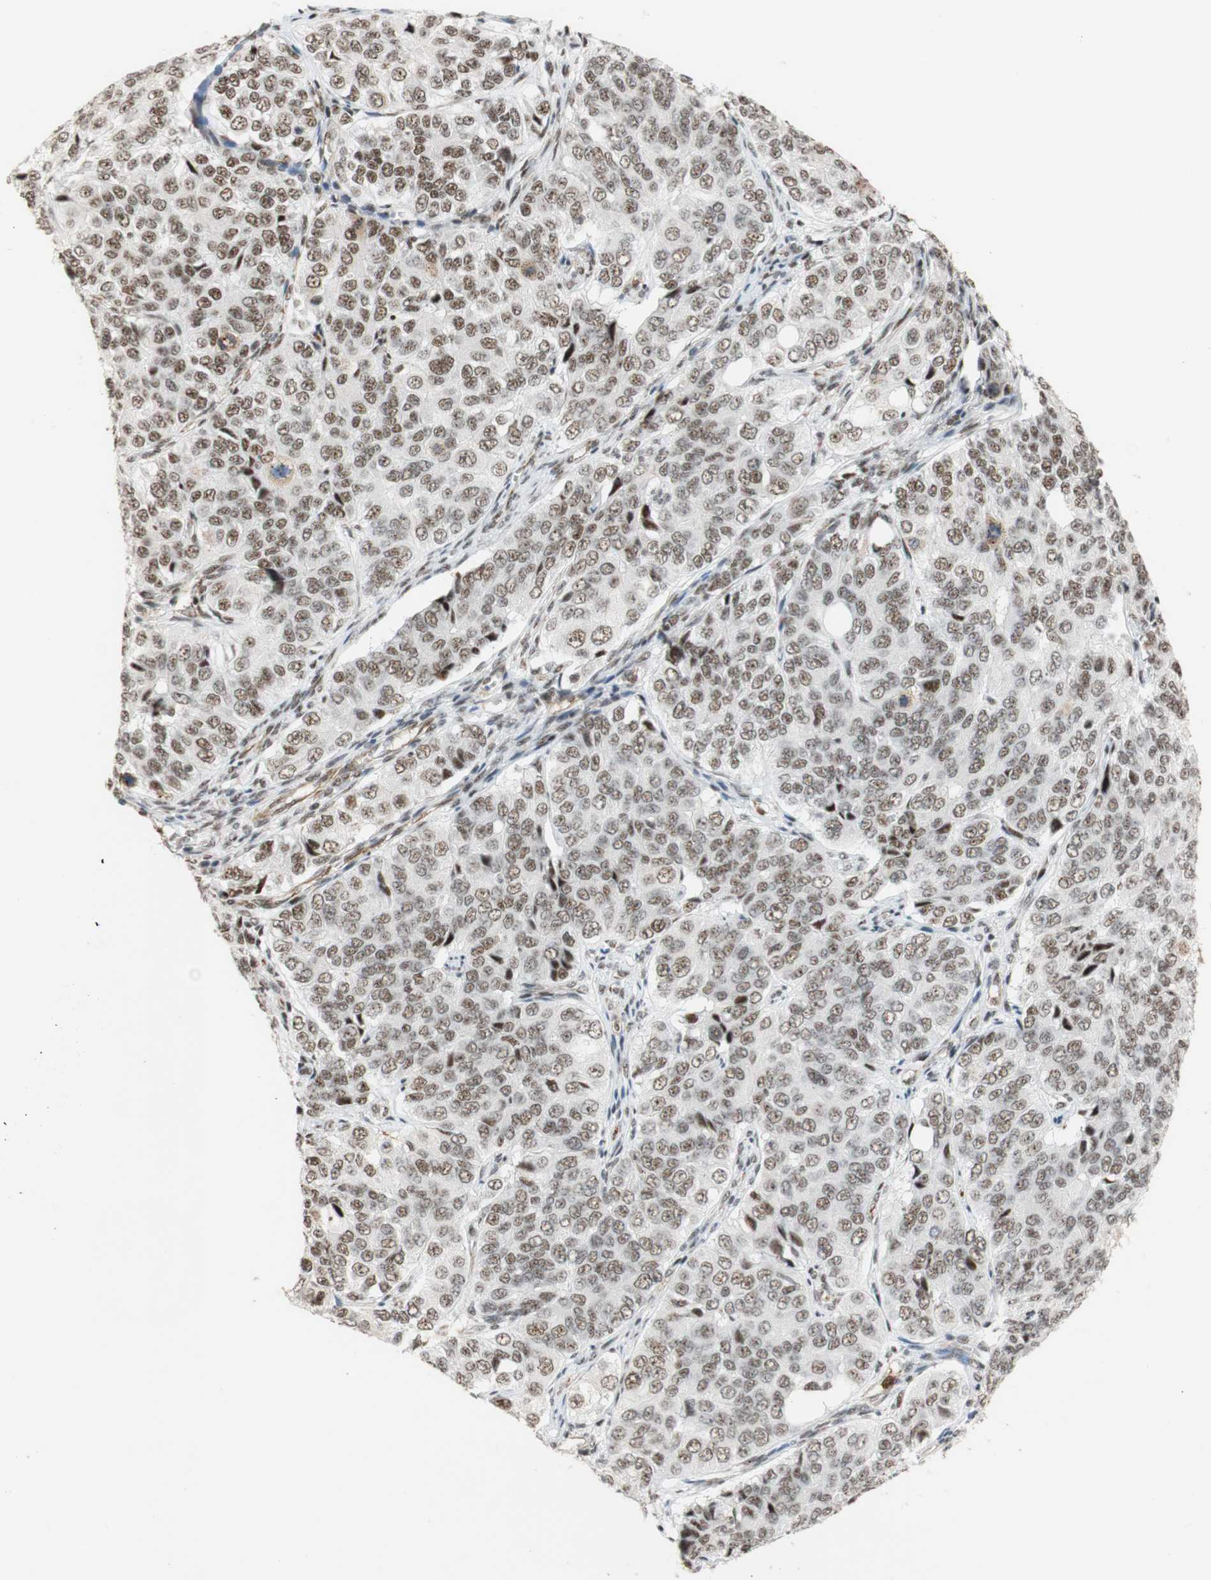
{"staining": {"intensity": "weak", "quantity": ">75%", "location": "nuclear"}, "tissue": "ovarian cancer", "cell_type": "Tumor cells", "image_type": "cancer", "snomed": [{"axis": "morphology", "description": "Carcinoma, endometroid"}, {"axis": "topography", "description": "Ovary"}], "caption": "A brown stain highlights weak nuclear expression of a protein in human endometroid carcinoma (ovarian) tumor cells.", "gene": "SAP18", "patient": {"sex": "female", "age": 51}}